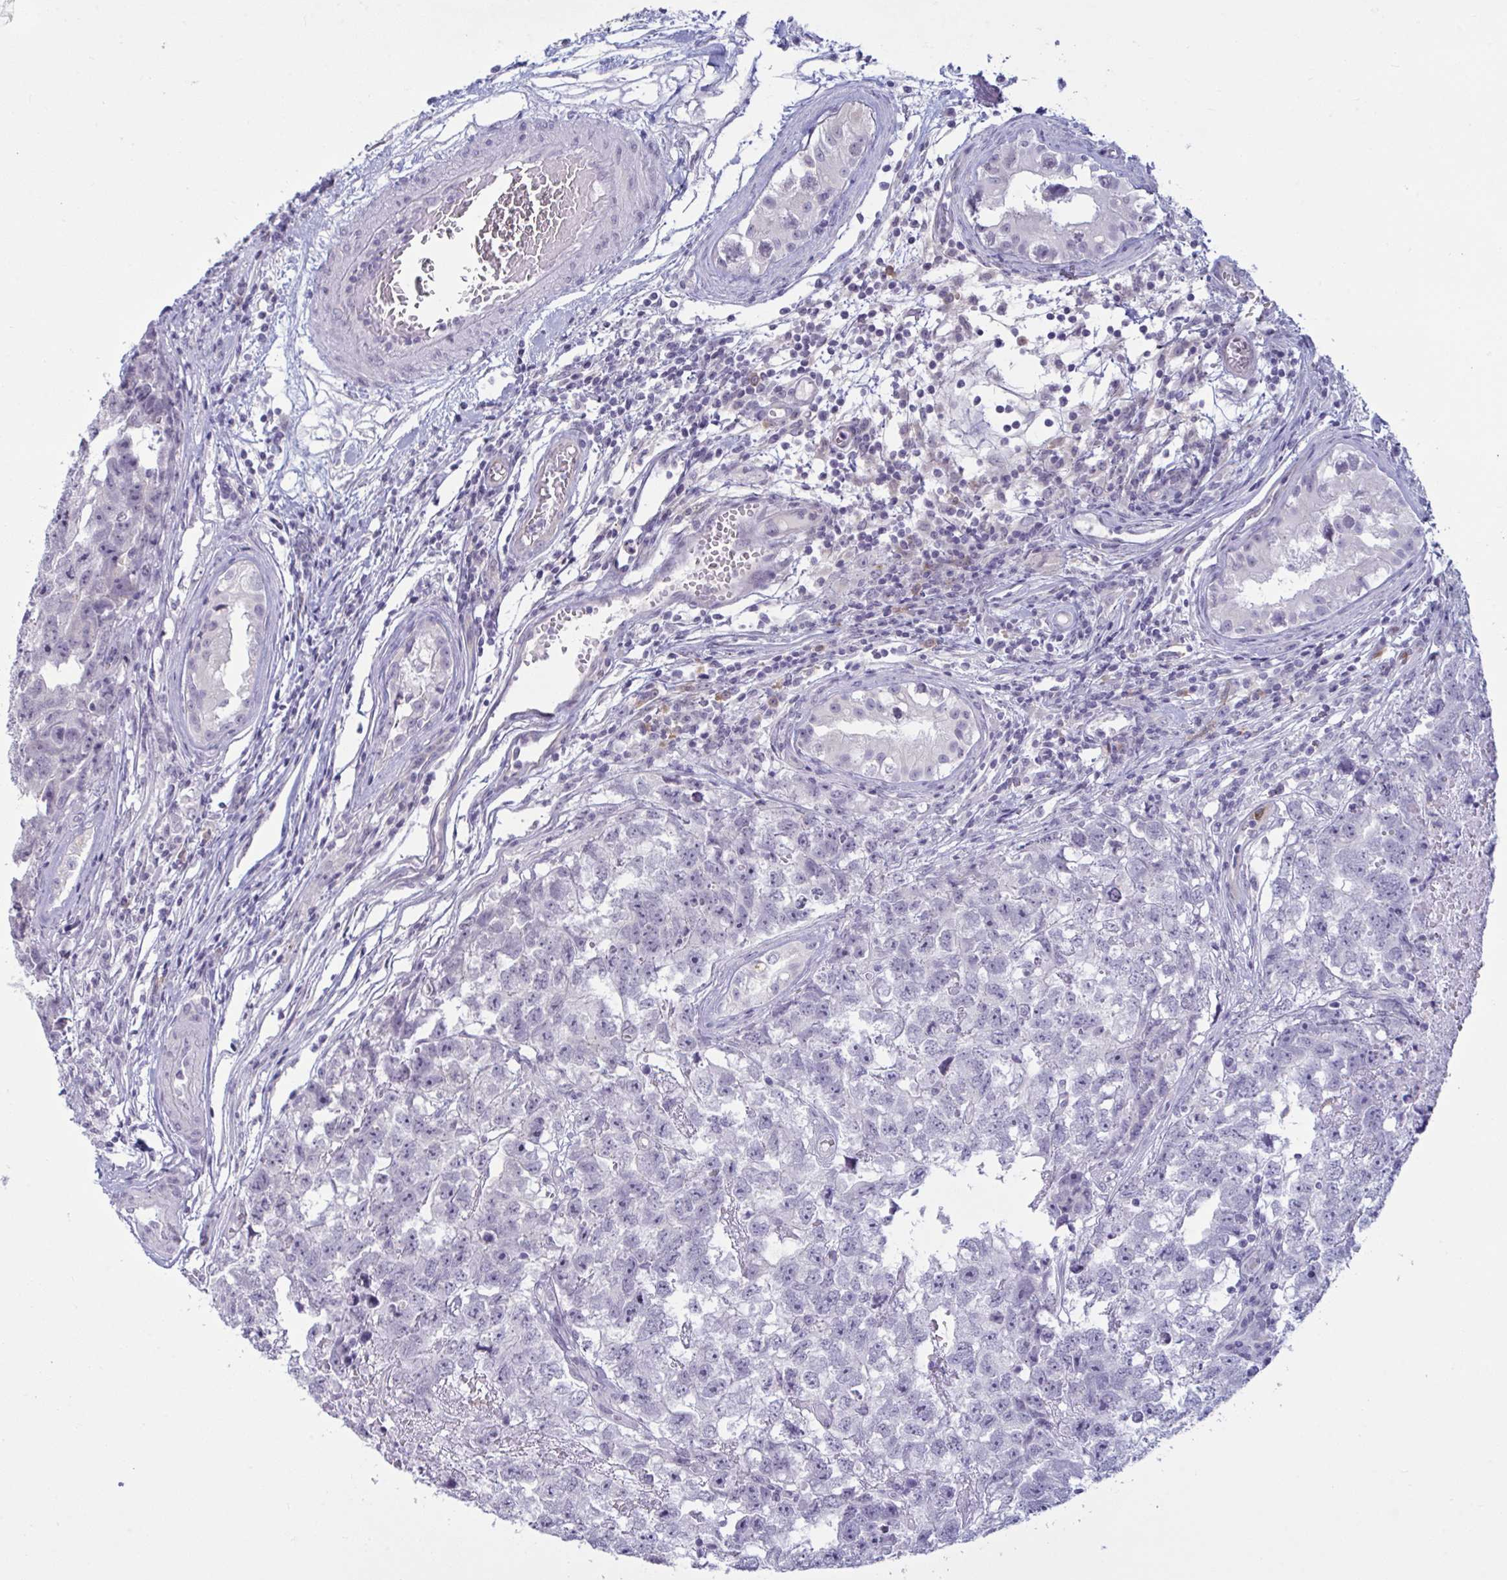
{"staining": {"intensity": "negative", "quantity": "none", "location": "none"}, "tissue": "testis cancer", "cell_type": "Tumor cells", "image_type": "cancer", "snomed": [{"axis": "morphology", "description": "Carcinoma, Embryonal, NOS"}, {"axis": "topography", "description": "Testis"}], "caption": "Testis embryonal carcinoma was stained to show a protein in brown. There is no significant positivity in tumor cells.", "gene": "TBC1D4", "patient": {"sex": "male", "age": 22}}